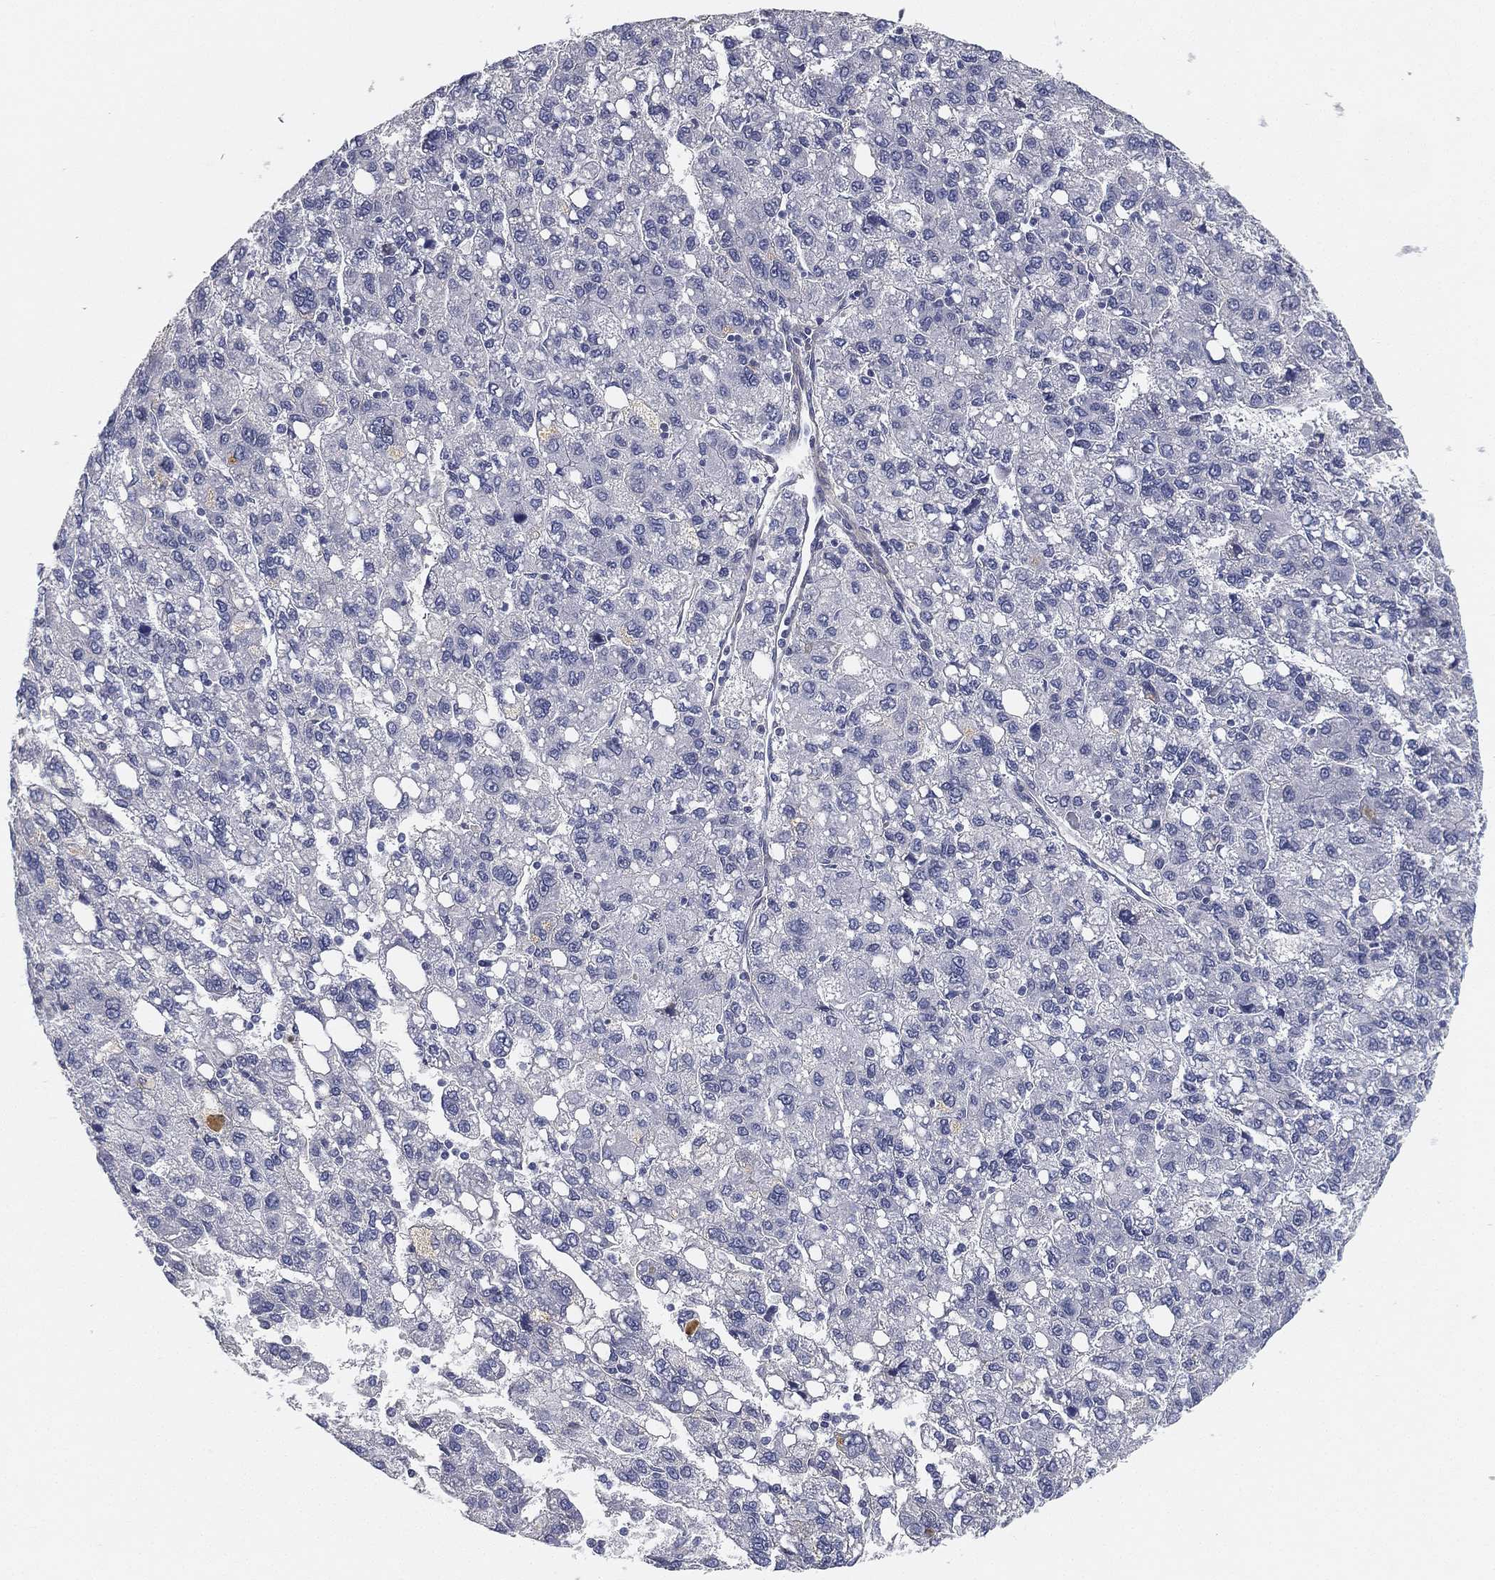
{"staining": {"intensity": "negative", "quantity": "none", "location": "none"}, "tissue": "liver cancer", "cell_type": "Tumor cells", "image_type": "cancer", "snomed": [{"axis": "morphology", "description": "Carcinoma, Hepatocellular, NOS"}, {"axis": "topography", "description": "Liver"}], "caption": "Immunohistochemistry of human liver hepatocellular carcinoma displays no expression in tumor cells.", "gene": "GPR61", "patient": {"sex": "female", "age": 82}}